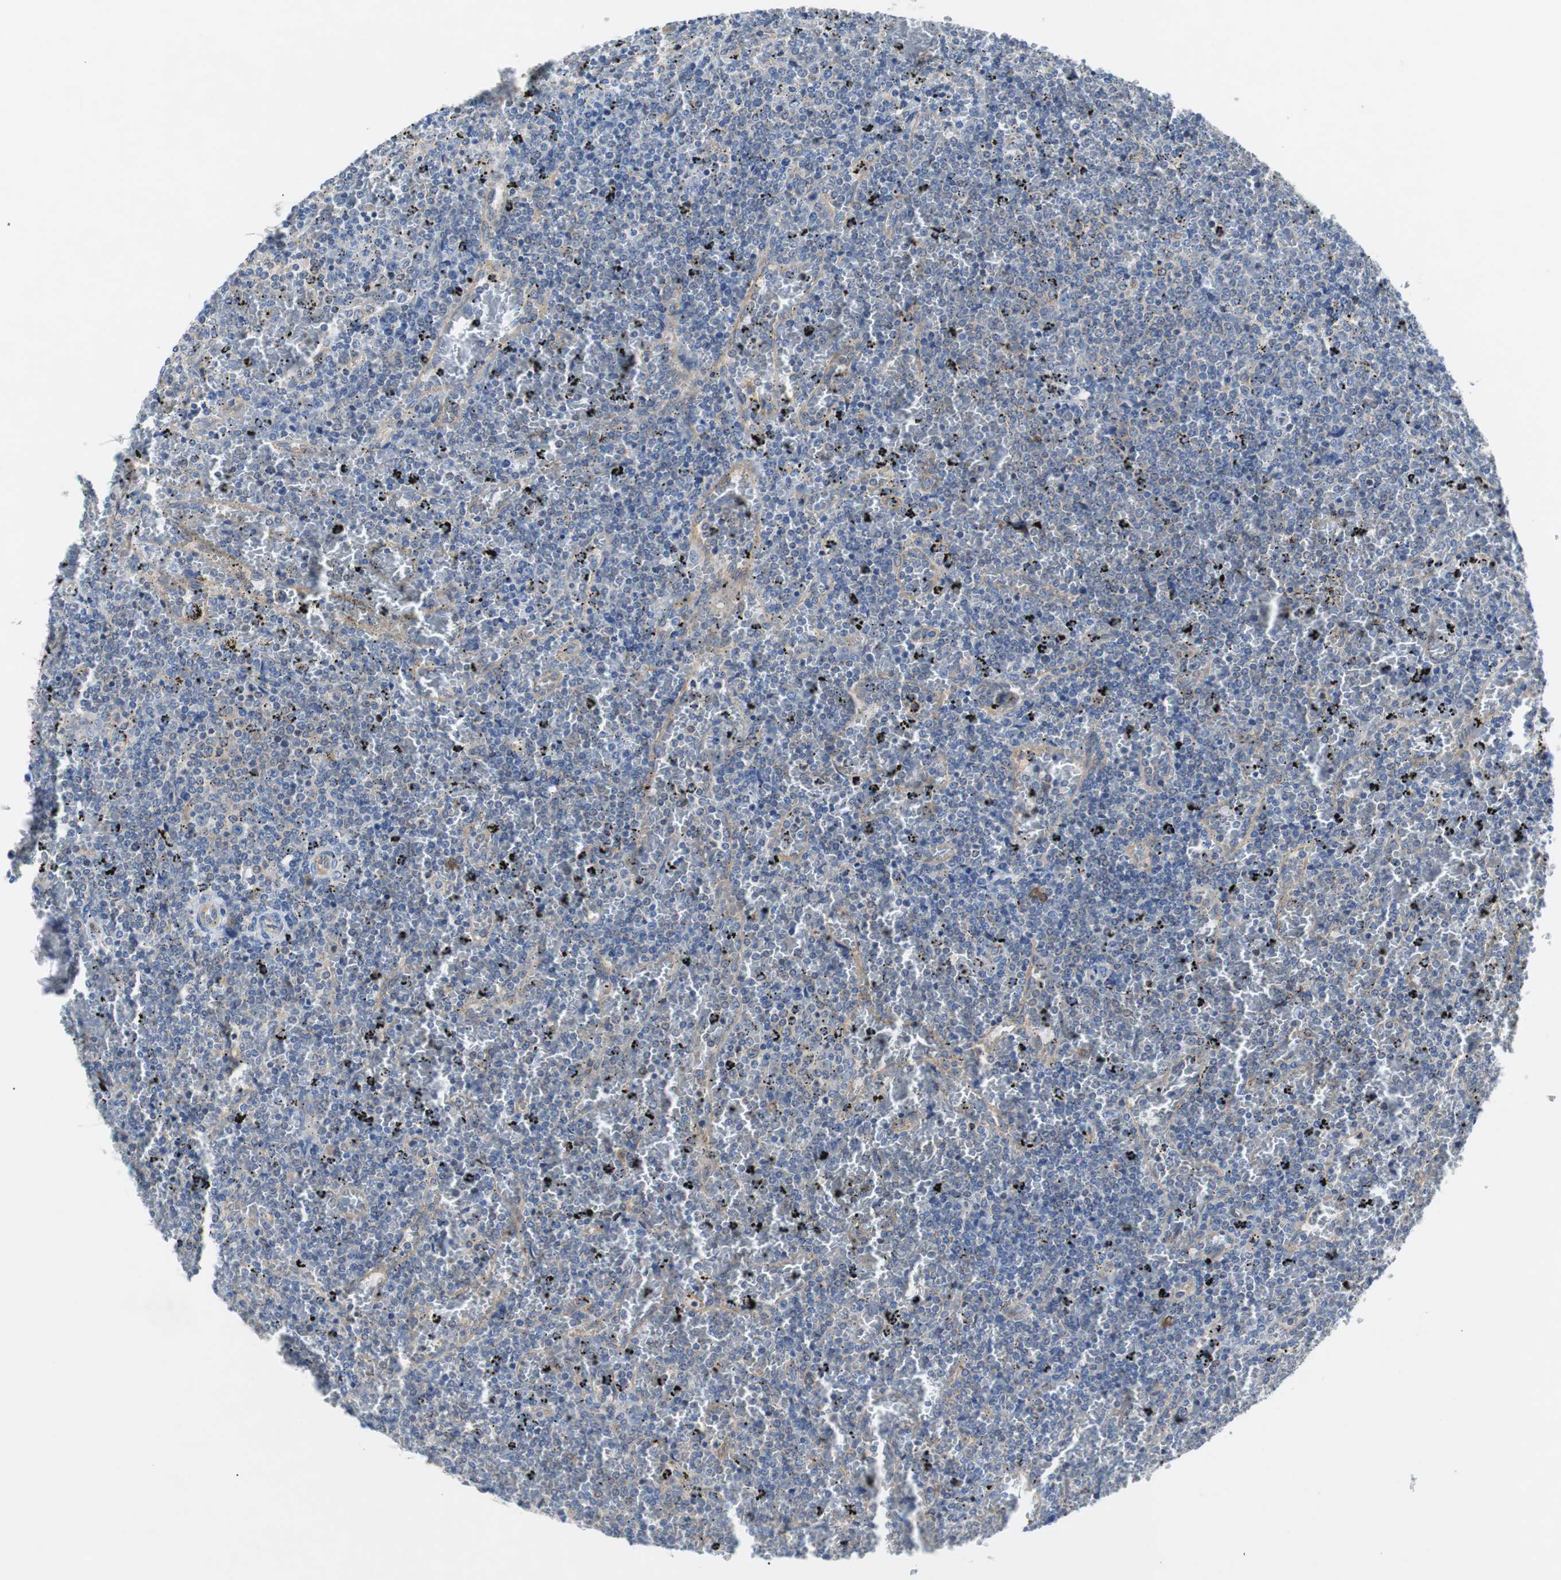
{"staining": {"intensity": "negative", "quantity": "none", "location": "none"}, "tissue": "lymphoma", "cell_type": "Tumor cells", "image_type": "cancer", "snomed": [{"axis": "morphology", "description": "Malignant lymphoma, non-Hodgkin's type, Low grade"}, {"axis": "topography", "description": "Spleen"}], "caption": "Immunohistochemical staining of lymphoma reveals no significant positivity in tumor cells.", "gene": "EEF2K", "patient": {"sex": "female", "age": 77}}